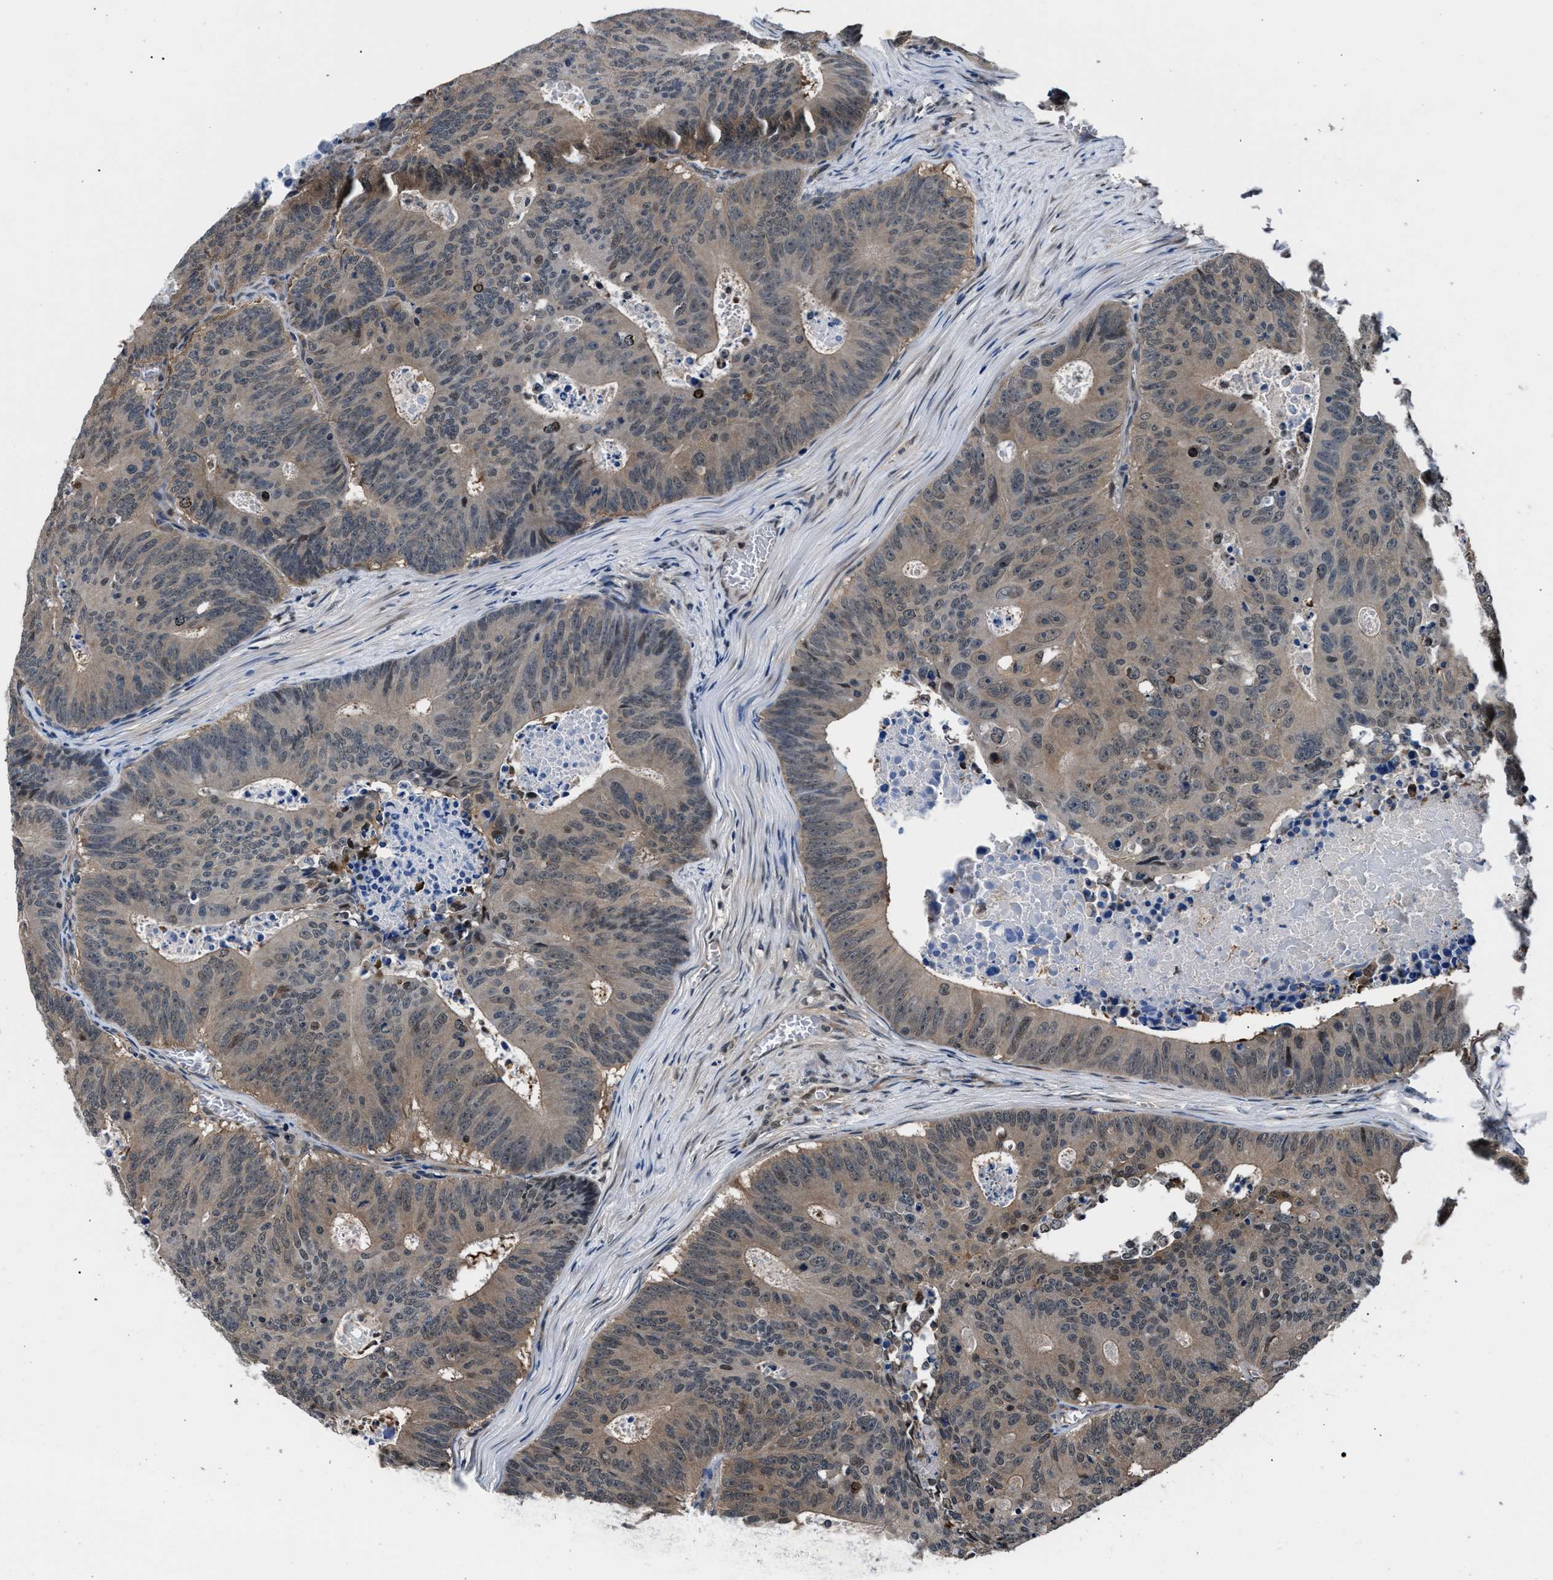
{"staining": {"intensity": "weak", "quantity": "<25%", "location": "cytoplasmic/membranous"}, "tissue": "colorectal cancer", "cell_type": "Tumor cells", "image_type": "cancer", "snomed": [{"axis": "morphology", "description": "Adenocarcinoma, NOS"}, {"axis": "topography", "description": "Colon"}], "caption": "Tumor cells are negative for protein expression in human colorectal cancer.", "gene": "RBM33", "patient": {"sex": "male", "age": 87}}